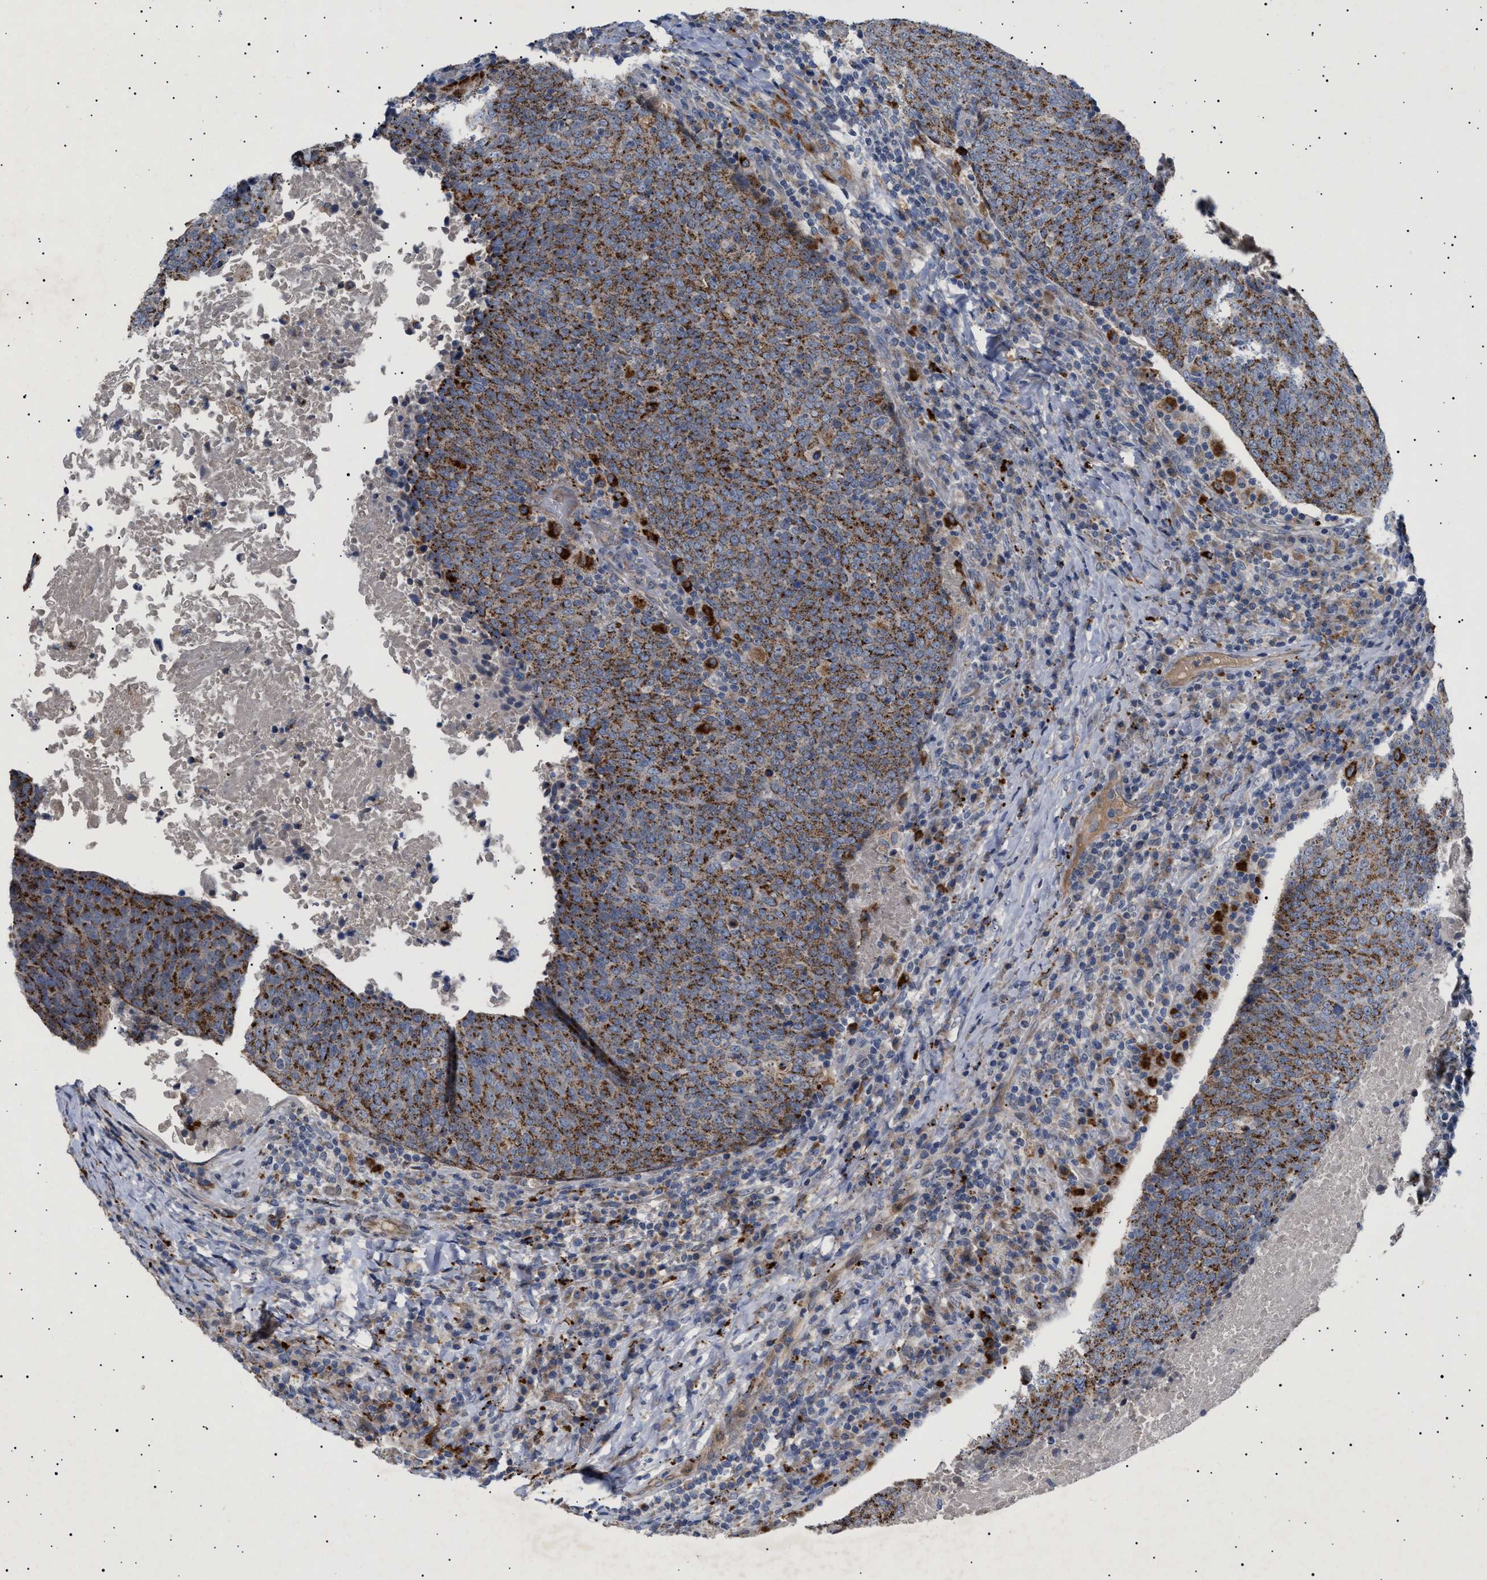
{"staining": {"intensity": "moderate", "quantity": ">75%", "location": "cytoplasmic/membranous"}, "tissue": "head and neck cancer", "cell_type": "Tumor cells", "image_type": "cancer", "snomed": [{"axis": "morphology", "description": "Squamous cell carcinoma, NOS"}, {"axis": "morphology", "description": "Squamous cell carcinoma, metastatic, NOS"}, {"axis": "topography", "description": "Lymph node"}, {"axis": "topography", "description": "Head-Neck"}], "caption": "DAB (3,3'-diaminobenzidine) immunohistochemical staining of head and neck metastatic squamous cell carcinoma demonstrates moderate cytoplasmic/membranous protein expression in about >75% of tumor cells. The protein is stained brown, and the nuclei are stained in blue (DAB IHC with brightfield microscopy, high magnification).", "gene": "SIRT5", "patient": {"sex": "male", "age": 62}}